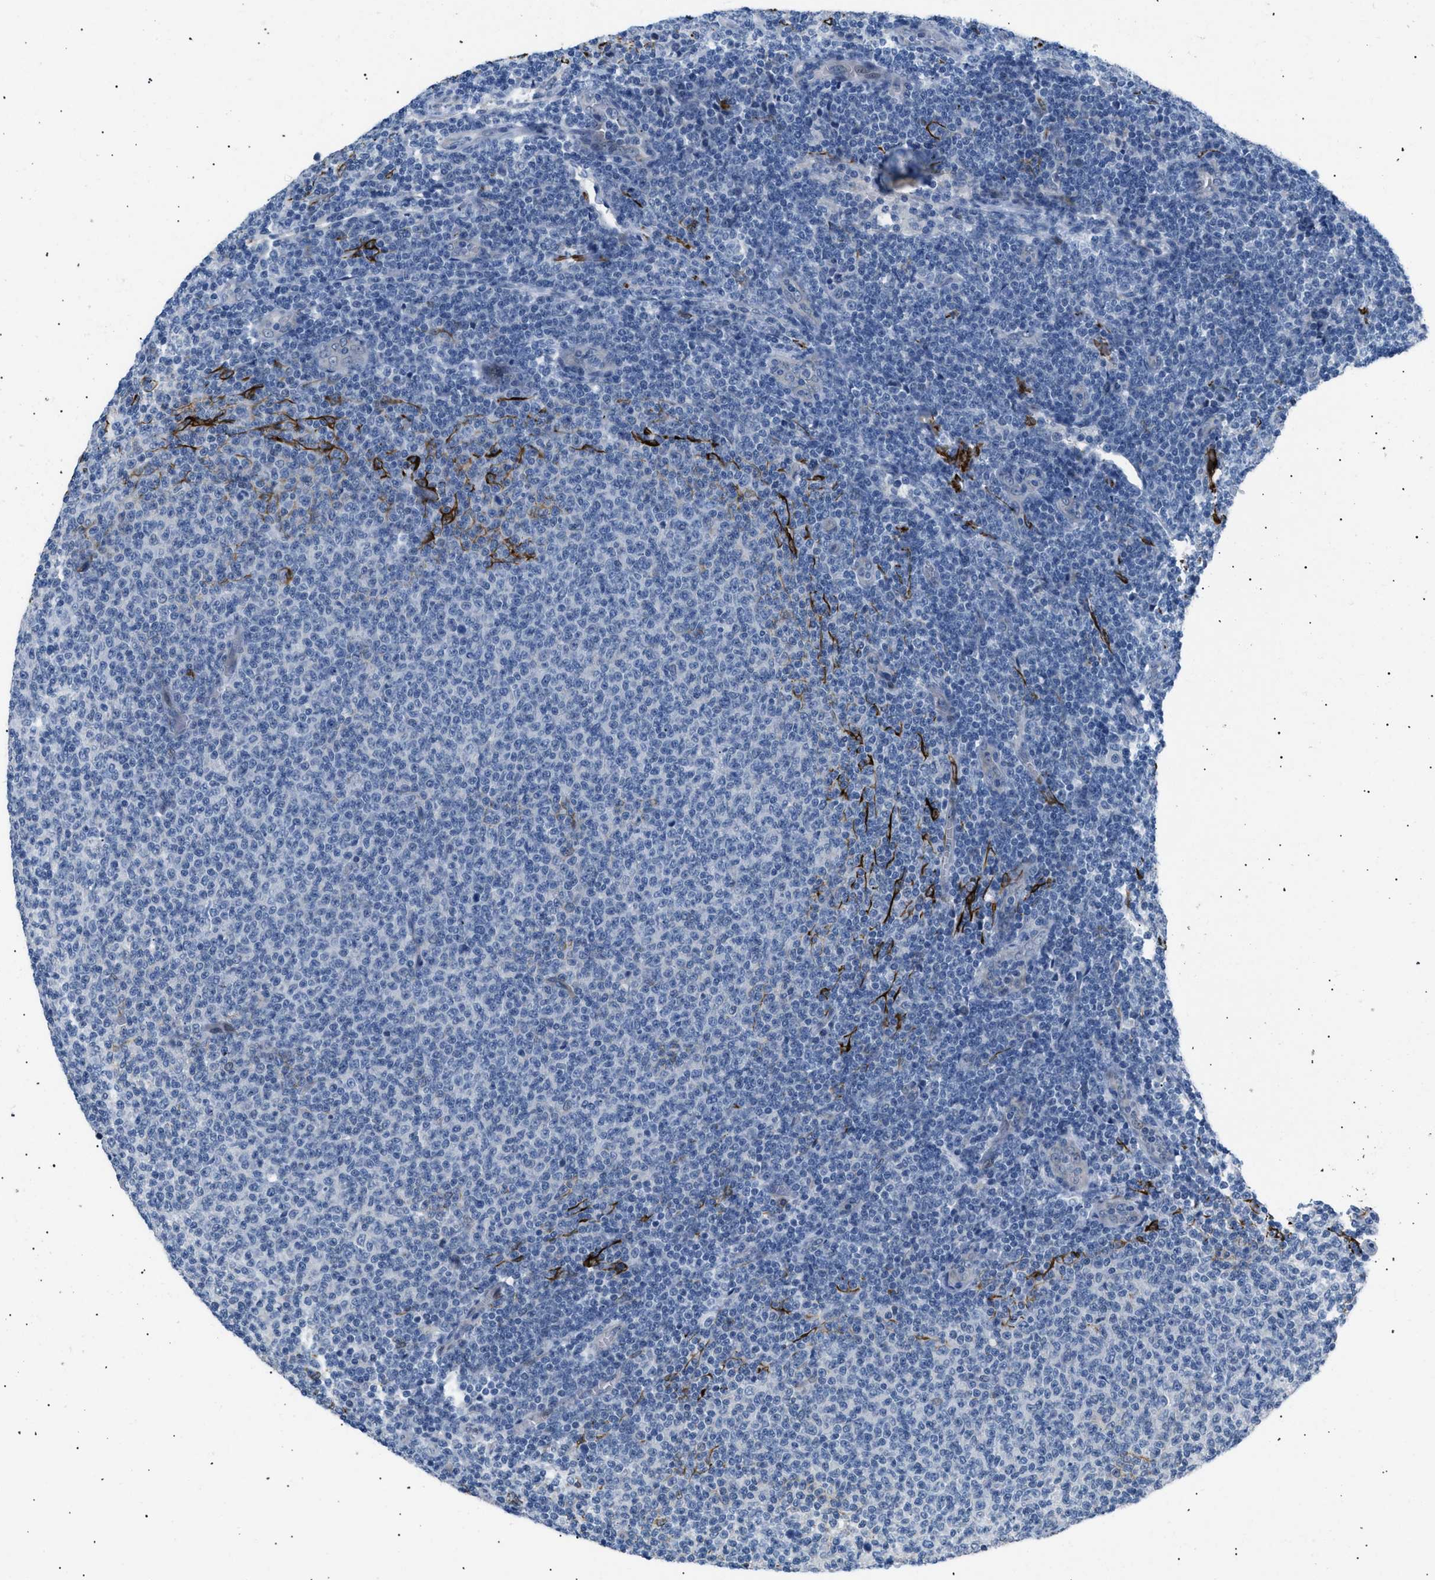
{"staining": {"intensity": "negative", "quantity": "none", "location": "none"}, "tissue": "lymphoma", "cell_type": "Tumor cells", "image_type": "cancer", "snomed": [{"axis": "morphology", "description": "Malignant lymphoma, non-Hodgkin's type, Low grade"}, {"axis": "topography", "description": "Lymph node"}], "caption": "The image reveals no staining of tumor cells in lymphoma. (Immunohistochemistry, brightfield microscopy, high magnification).", "gene": "ICA1", "patient": {"sex": "male", "age": 66}}